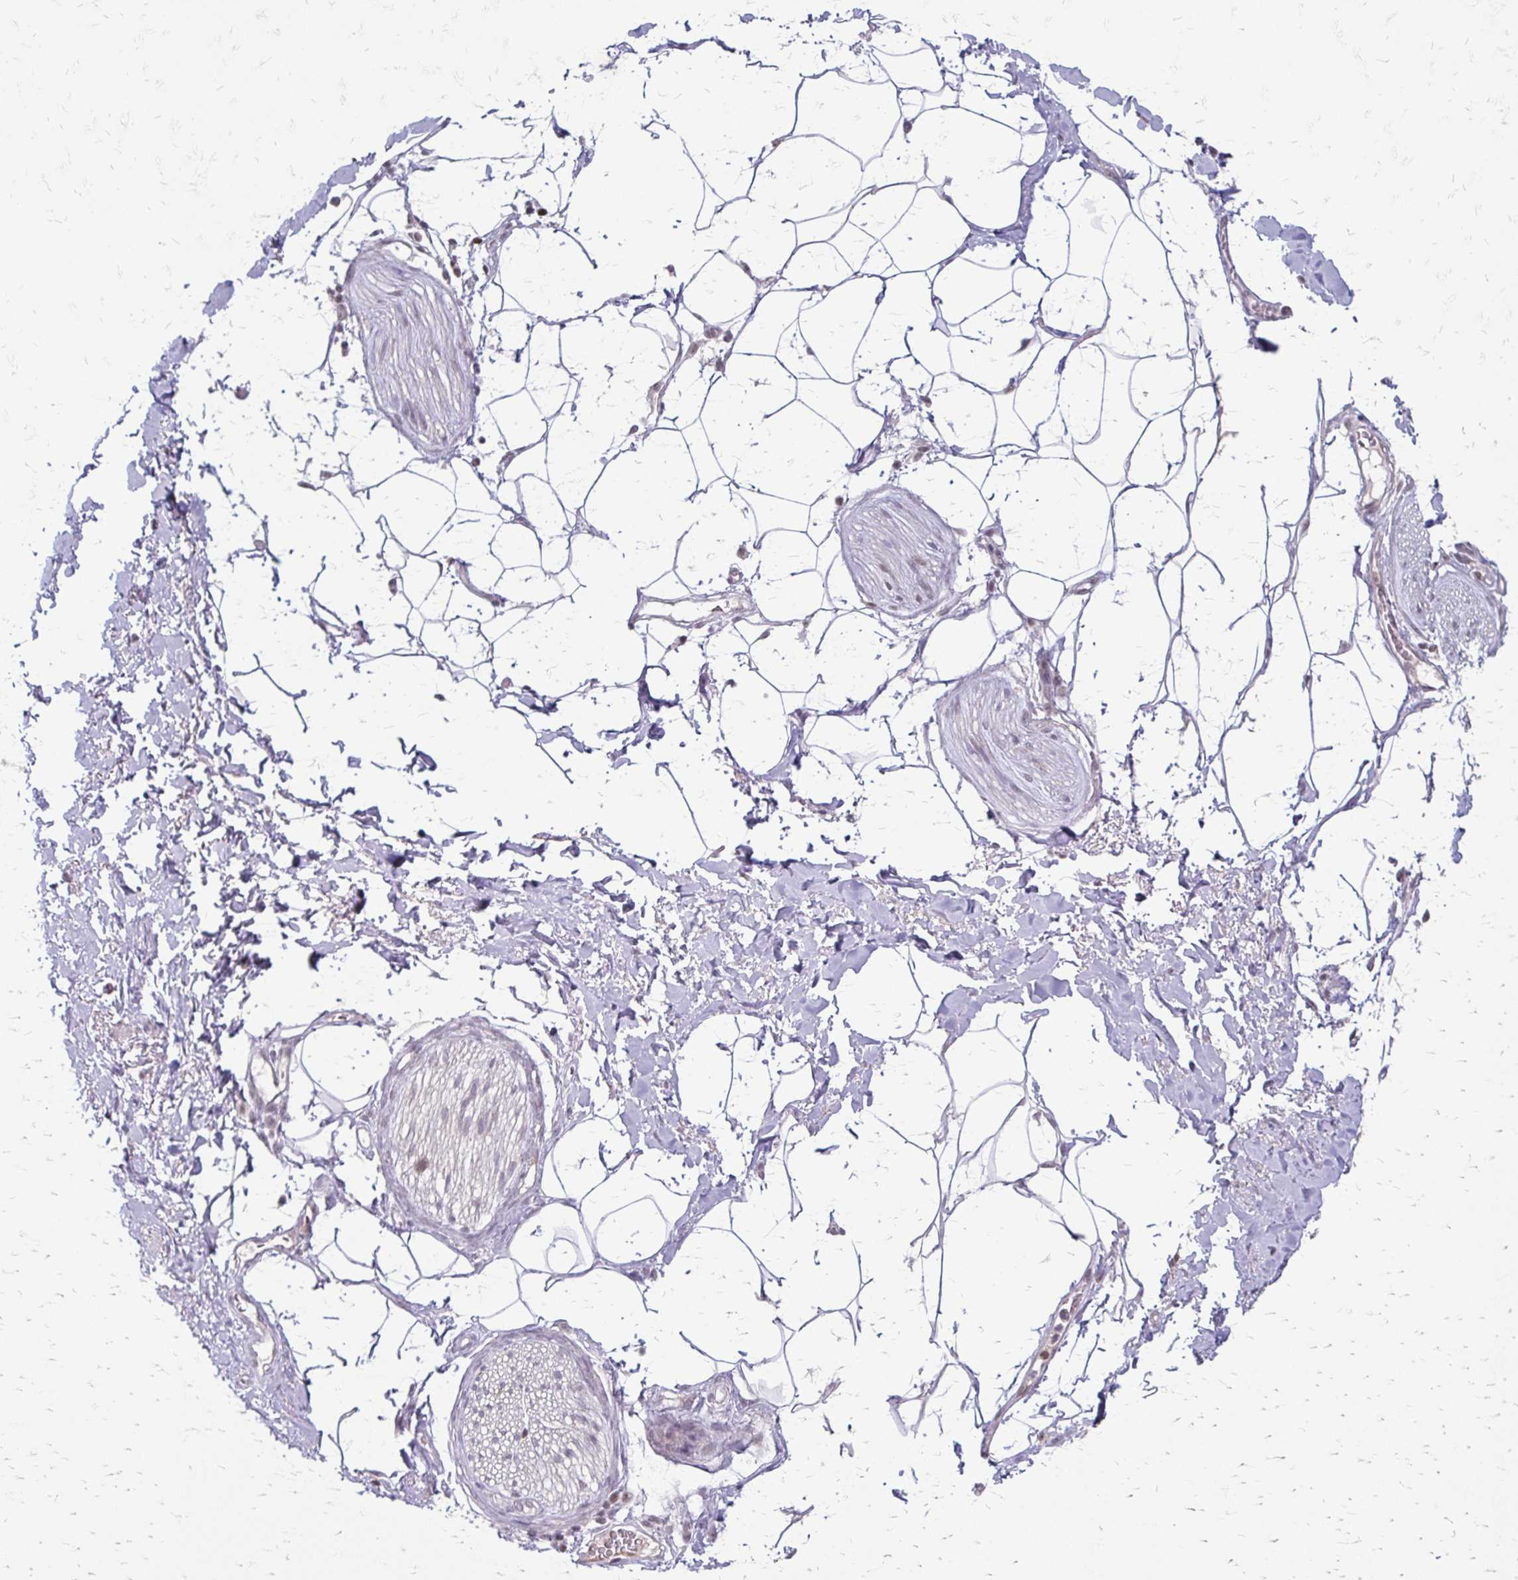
{"staining": {"intensity": "negative", "quantity": "none", "location": "none"}, "tissue": "adipose tissue", "cell_type": "Adipocytes", "image_type": "normal", "snomed": [{"axis": "morphology", "description": "Normal tissue, NOS"}, {"axis": "topography", "description": "Vagina"}, {"axis": "topography", "description": "Peripheral nerve tissue"}], "caption": "Immunohistochemistry (IHC) of unremarkable adipose tissue shows no positivity in adipocytes. Brightfield microscopy of immunohistochemistry (IHC) stained with DAB (brown) and hematoxylin (blue), captured at high magnification.", "gene": "EED", "patient": {"sex": "female", "age": 71}}